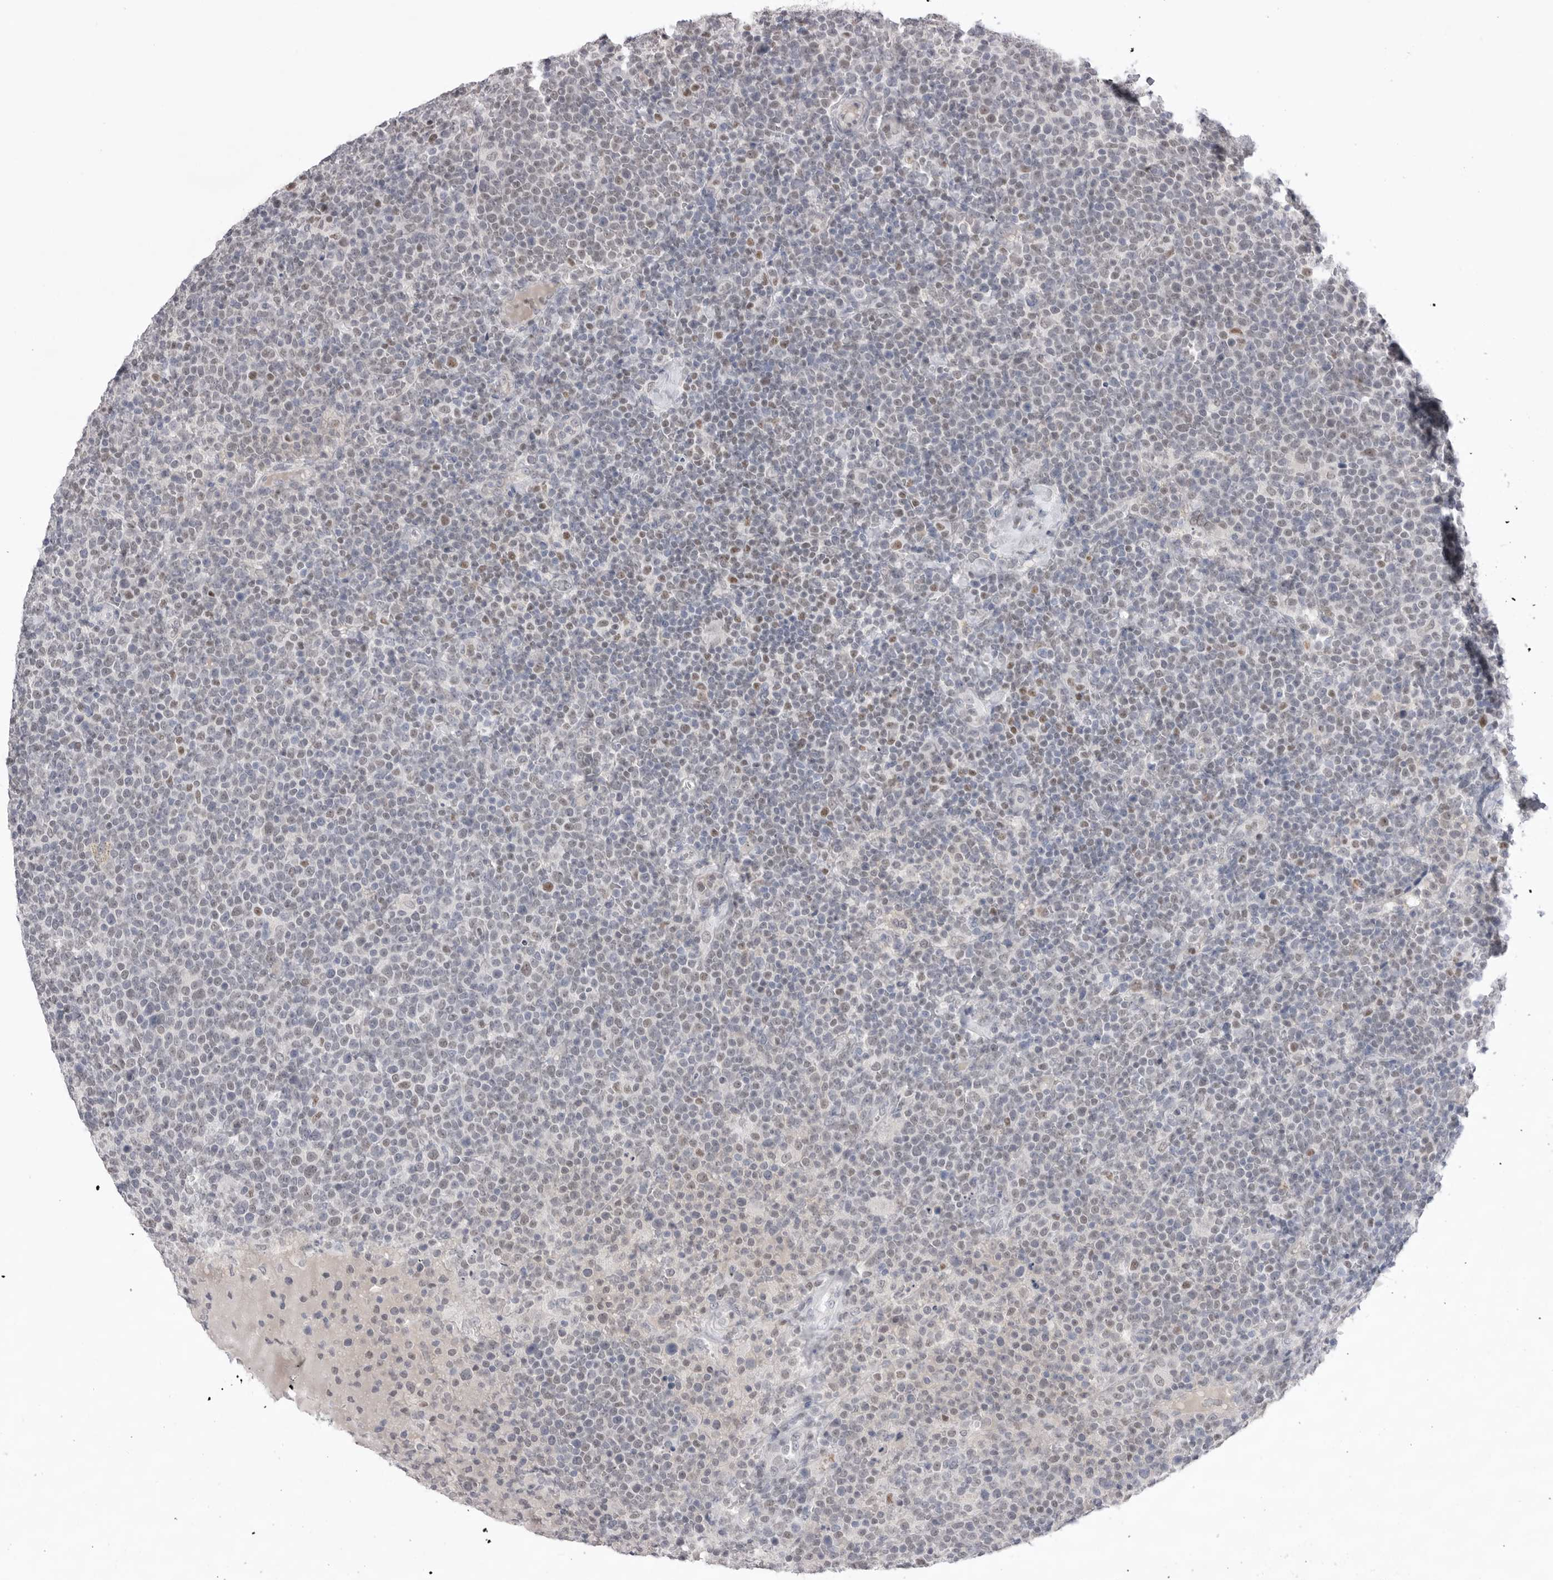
{"staining": {"intensity": "weak", "quantity": "<25%", "location": "nuclear"}, "tissue": "lymphoma", "cell_type": "Tumor cells", "image_type": "cancer", "snomed": [{"axis": "morphology", "description": "Malignant lymphoma, non-Hodgkin's type, High grade"}, {"axis": "topography", "description": "Lymph node"}], "caption": "Tumor cells are negative for brown protein staining in lymphoma. (DAB (3,3'-diaminobenzidine) IHC visualized using brightfield microscopy, high magnification).", "gene": "ZBTB7B", "patient": {"sex": "male", "age": 61}}